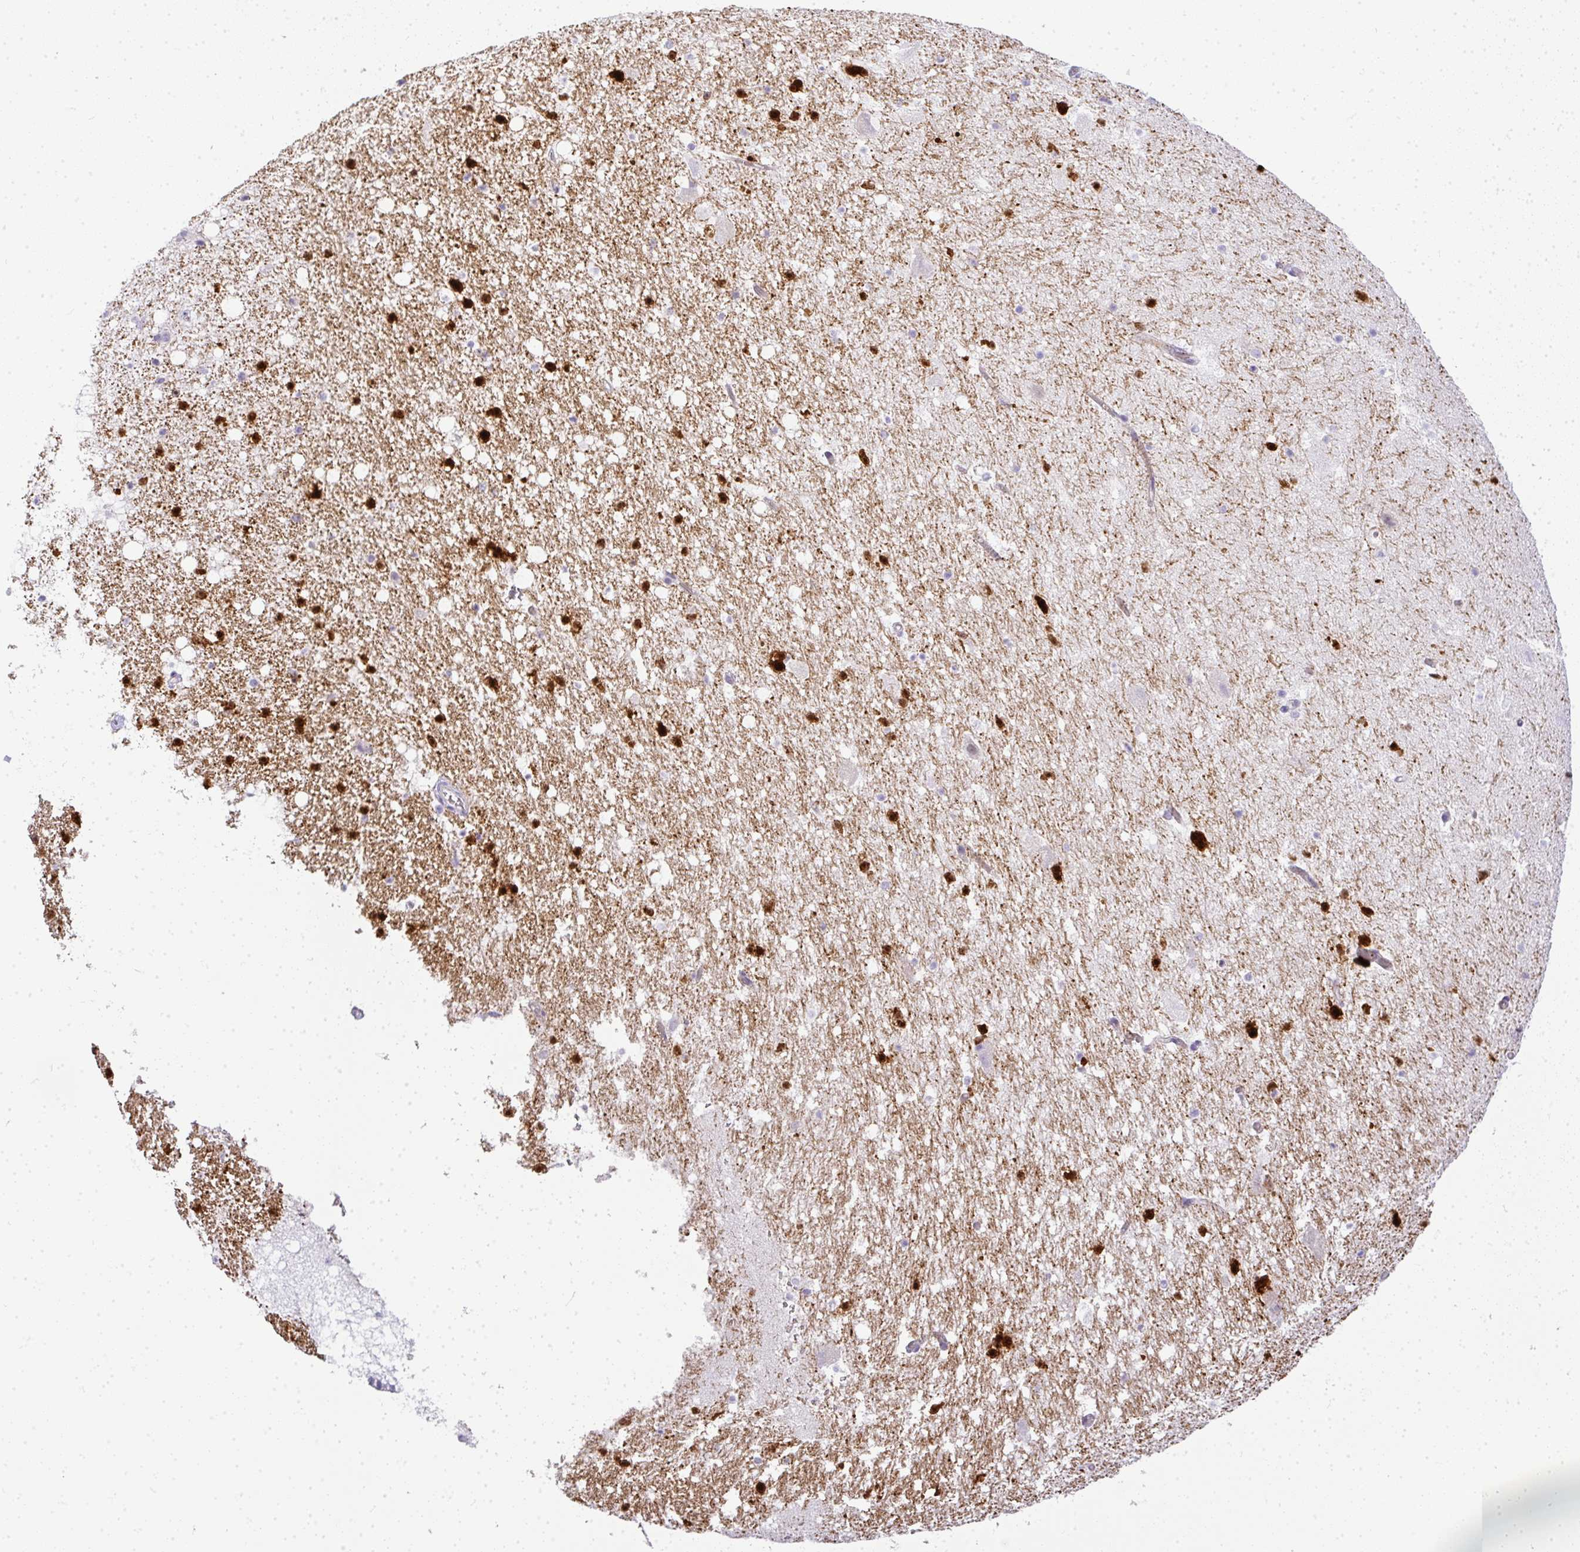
{"staining": {"intensity": "strong", "quantity": "25%-75%", "location": "cytoplasmic/membranous"}, "tissue": "hippocampus", "cell_type": "Glial cells", "image_type": "normal", "snomed": [{"axis": "morphology", "description": "Normal tissue, NOS"}, {"axis": "topography", "description": "Hippocampus"}], "caption": "IHC micrograph of unremarkable hippocampus: human hippocampus stained using immunohistochemistry reveals high levels of strong protein expression localized specifically in the cytoplasmic/membranous of glial cells, appearing as a cytoplasmic/membranous brown color.", "gene": "LIPE", "patient": {"sex": "female", "age": 42}}